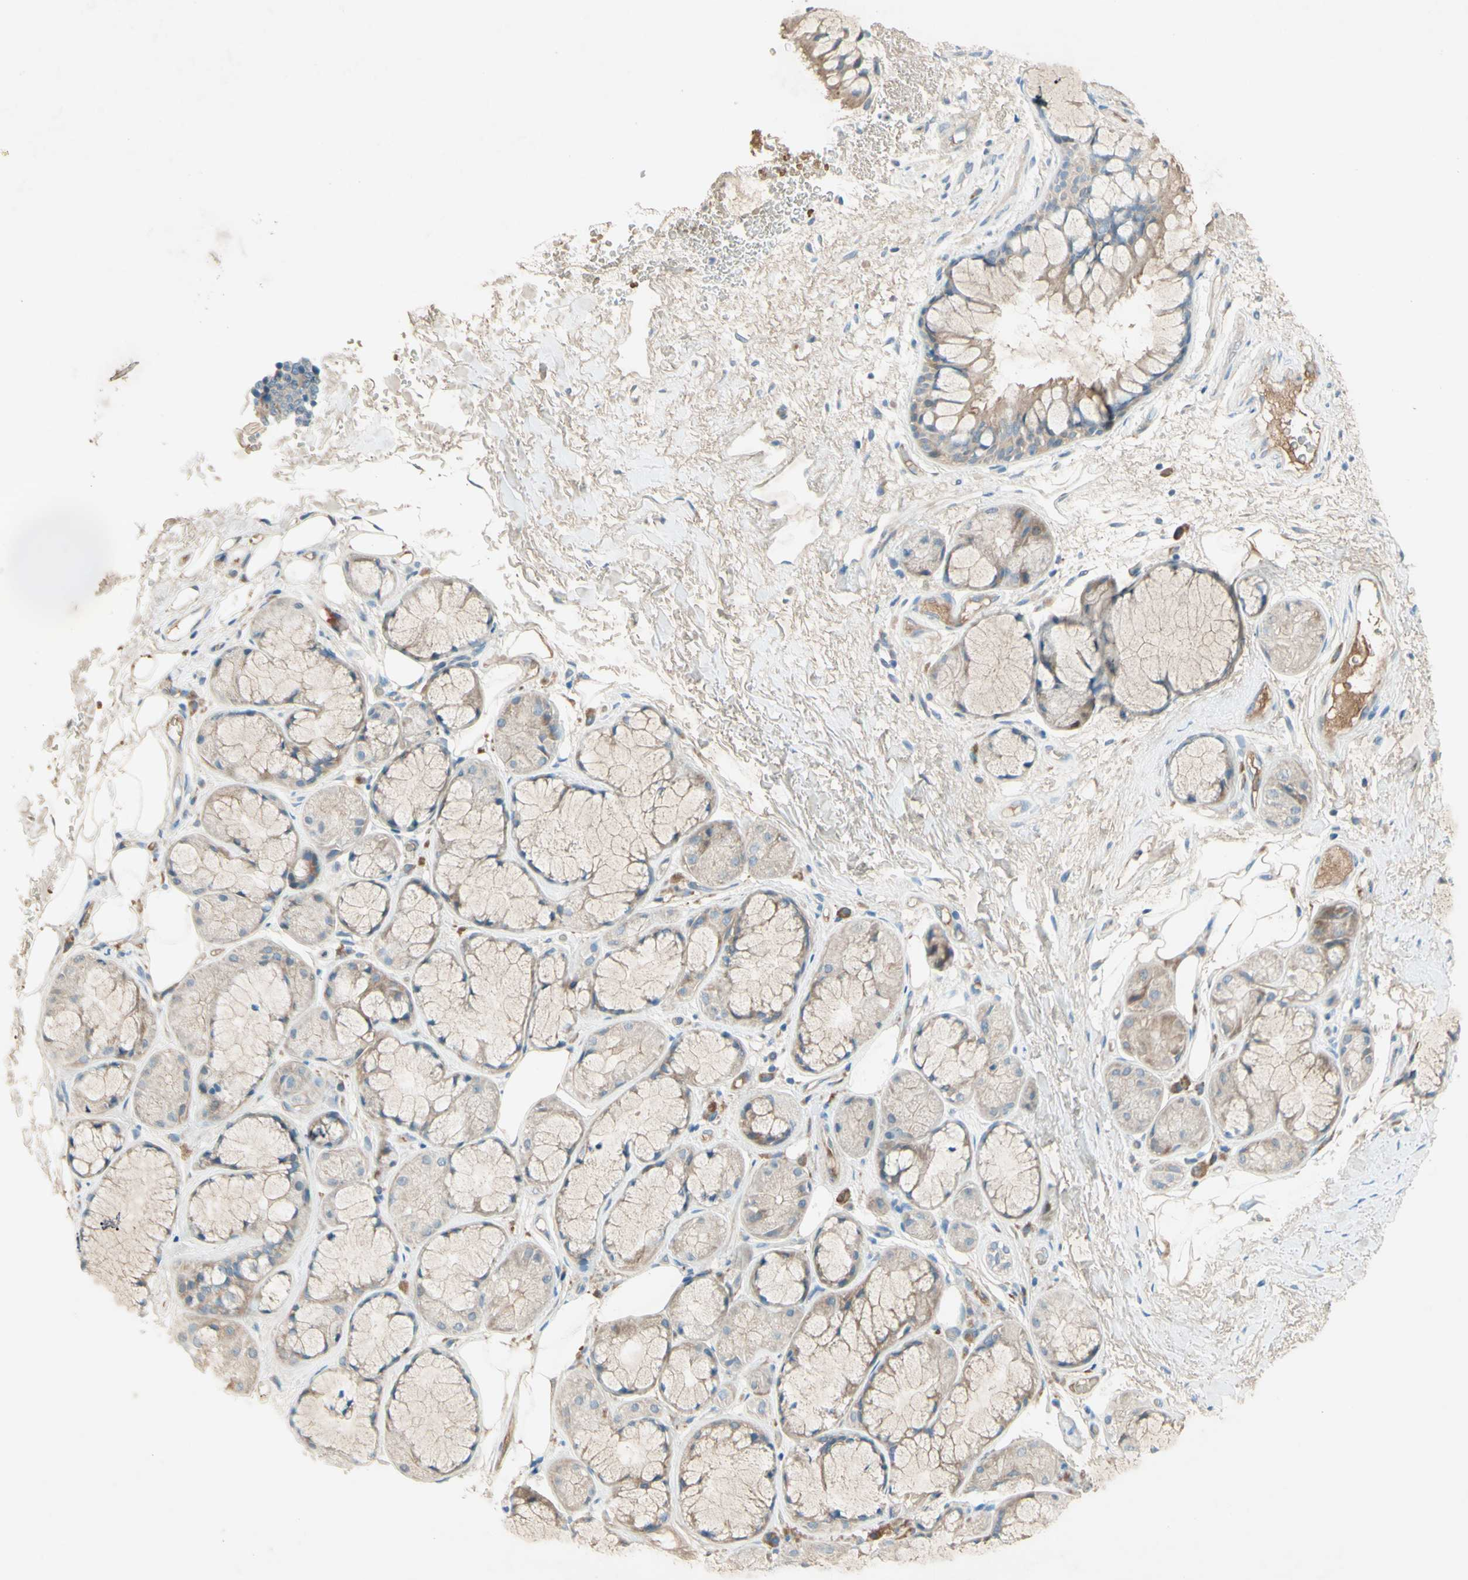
{"staining": {"intensity": "moderate", "quantity": ">75%", "location": "cytoplasmic/membranous"}, "tissue": "bronchus", "cell_type": "Respiratory epithelial cells", "image_type": "normal", "snomed": [{"axis": "morphology", "description": "Normal tissue, NOS"}, {"axis": "topography", "description": "Bronchus"}], "caption": "Immunohistochemistry (DAB) staining of normal bronchus exhibits moderate cytoplasmic/membranous protein expression in approximately >75% of respiratory epithelial cells.", "gene": "IL2", "patient": {"sex": "male", "age": 66}}